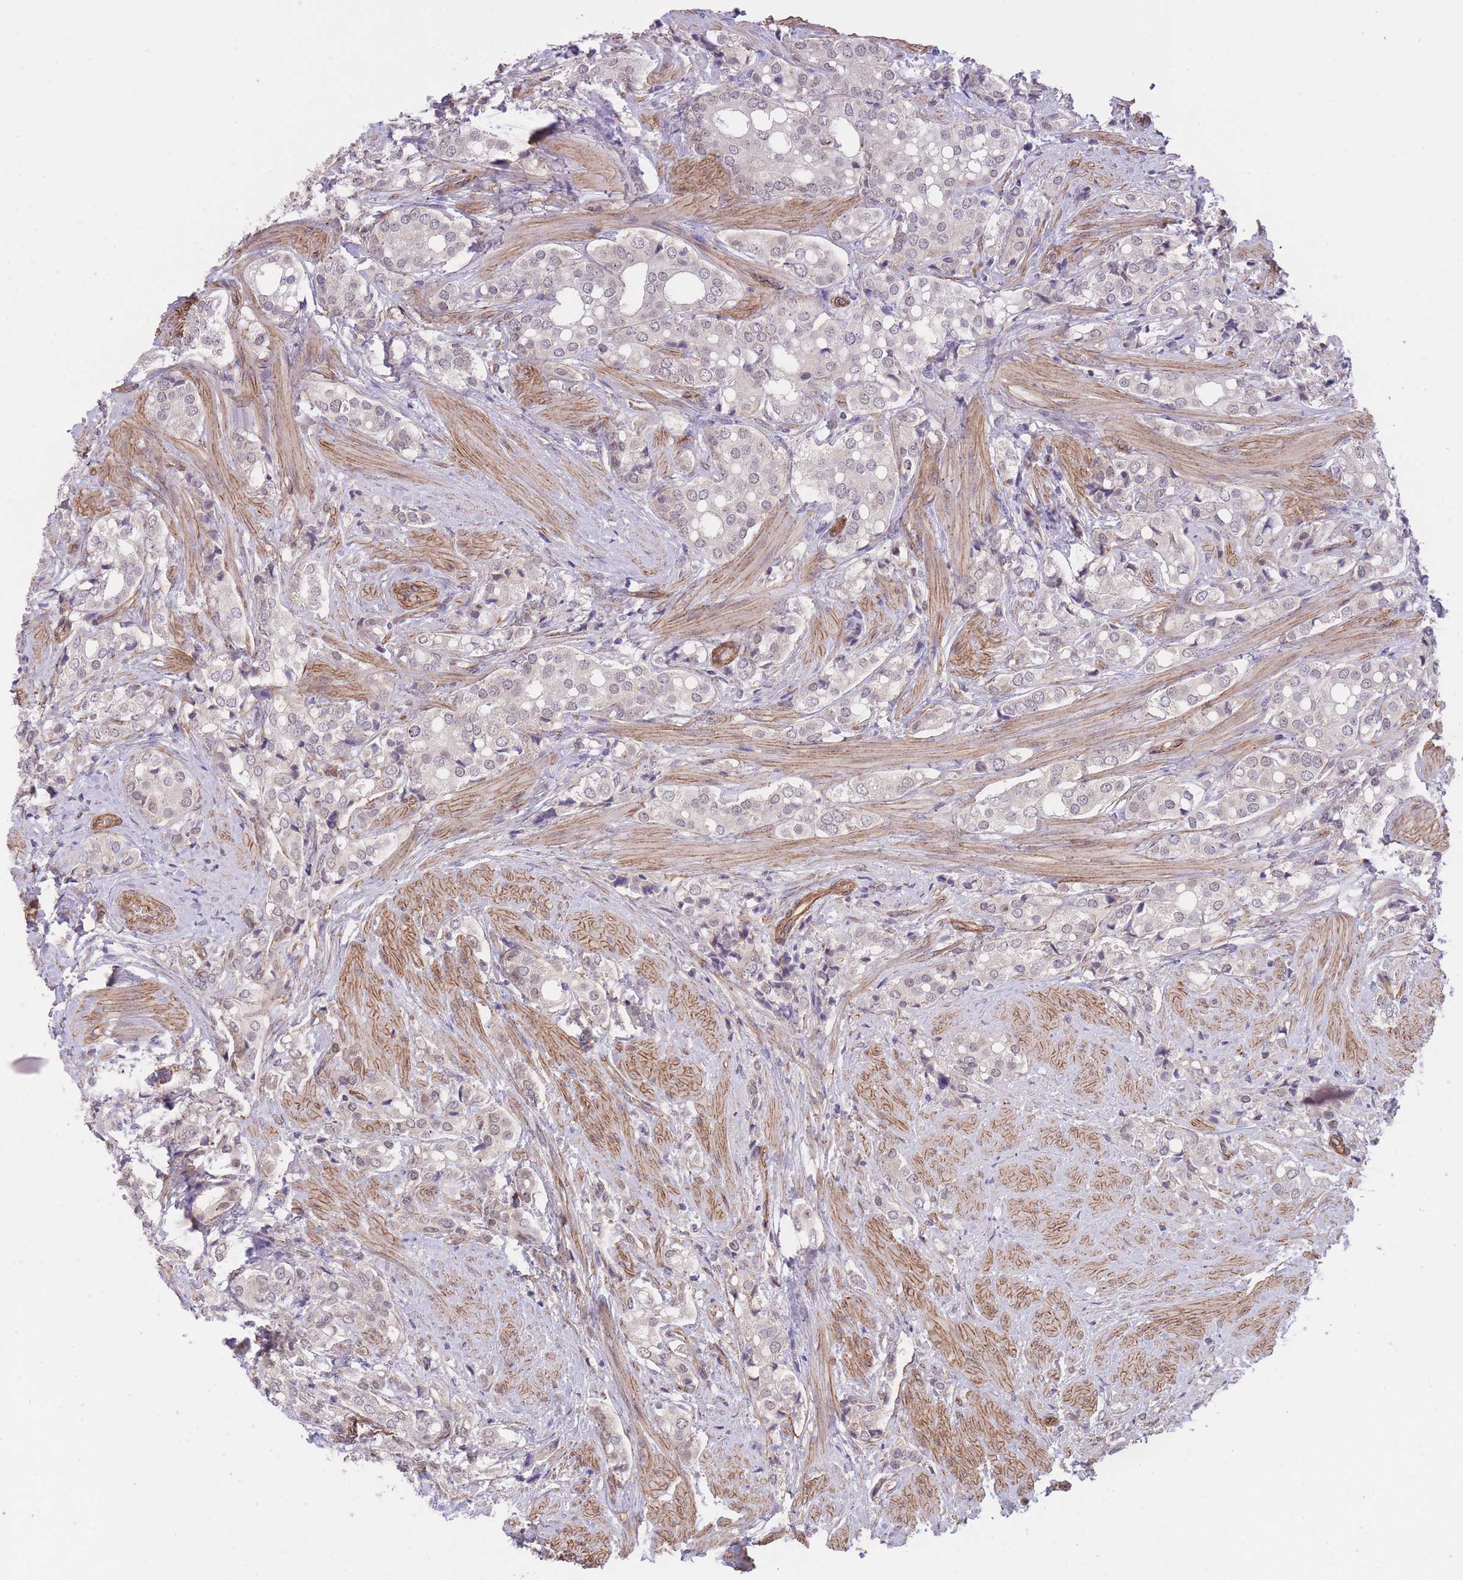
{"staining": {"intensity": "weak", "quantity": "25%-75%", "location": "cytoplasmic/membranous"}, "tissue": "prostate cancer", "cell_type": "Tumor cells", "image_type": "cancer", "snomed": [{"axis": "morphology", "description": "Adenocarcinoma, High grade"}, {"axis": "topography", "description": "Prostate"}], "caption": "Human prostate cancer stained with a protein marker exhibits weak staining in tumor cells.", "gene": "QTRT1", "patient": {"sex": "male", "age": 71}}